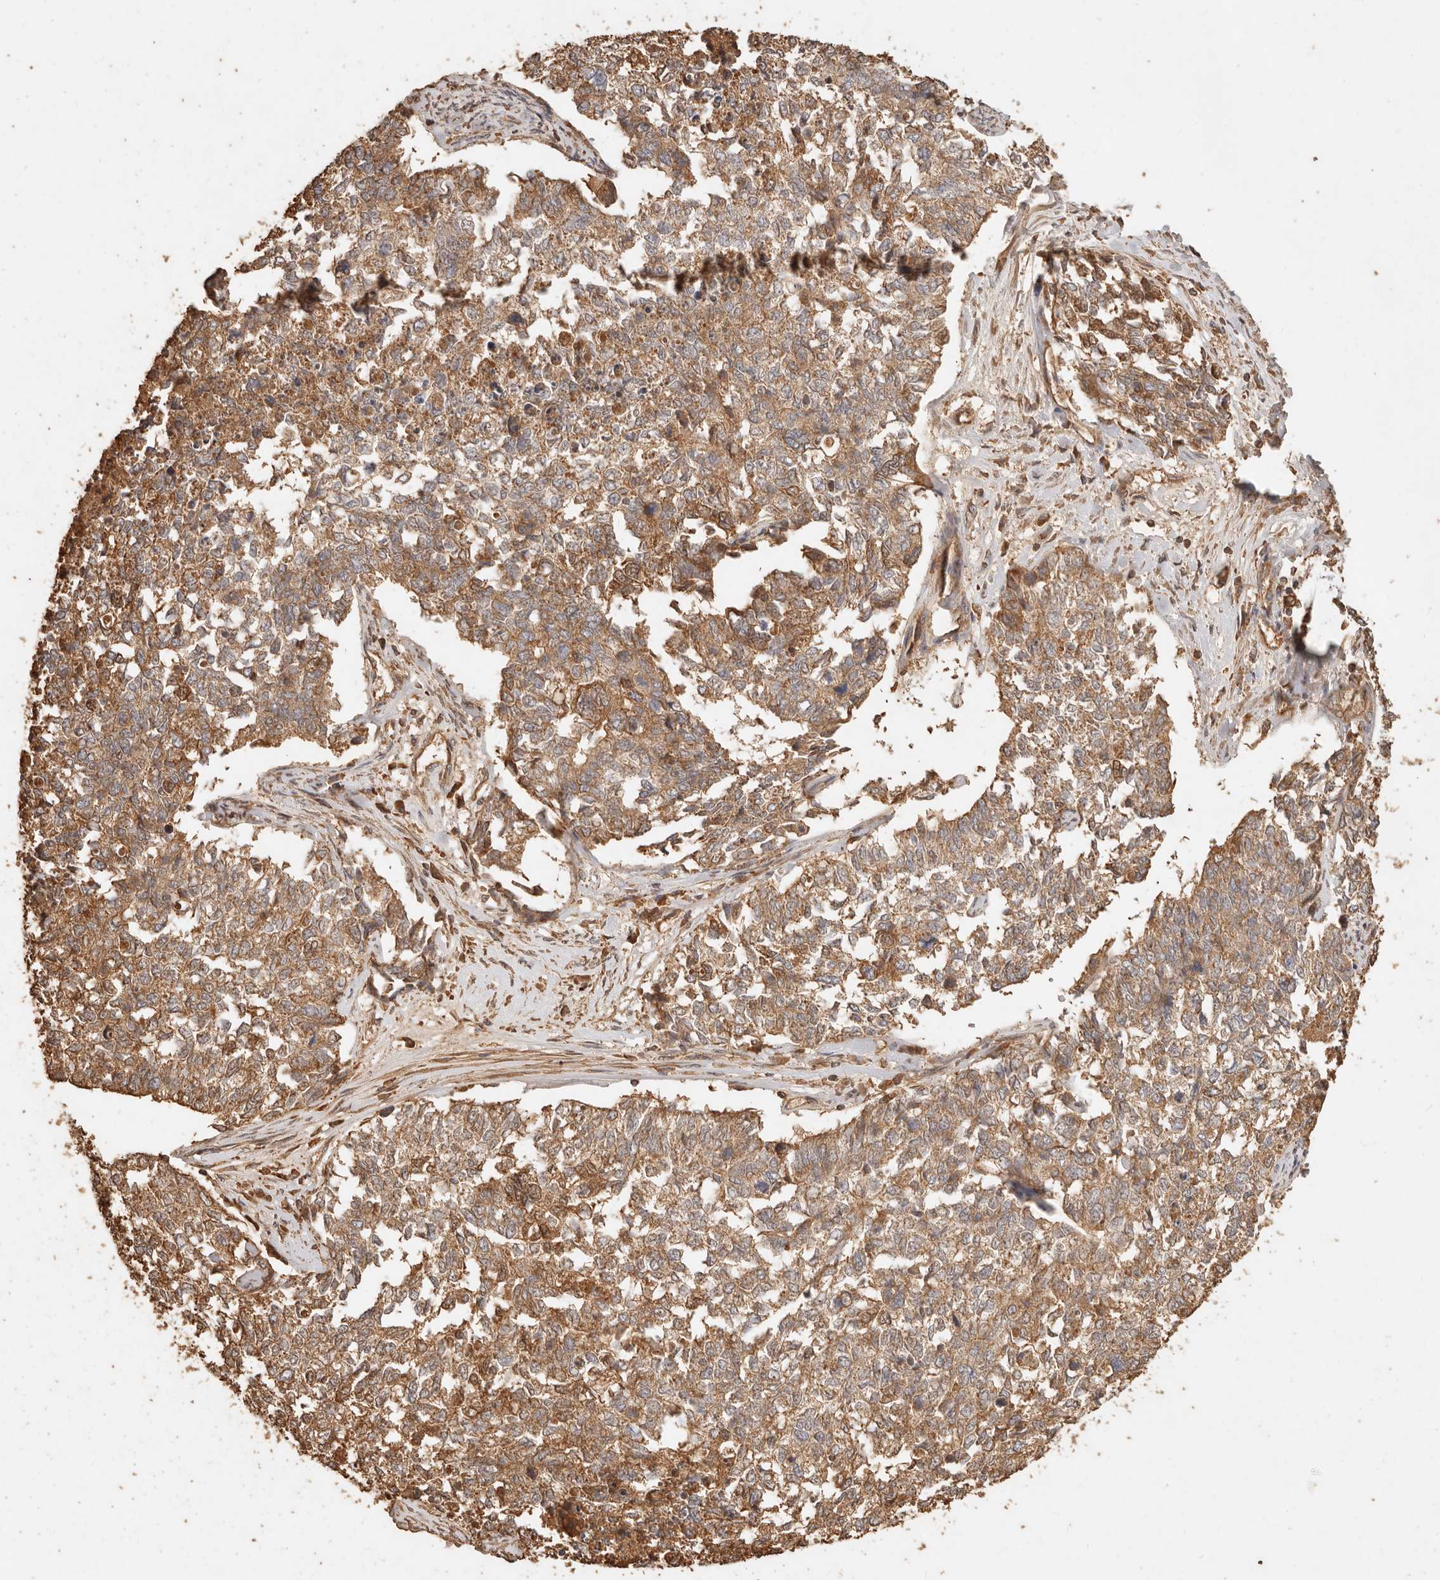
{"staining": {"intensity": "moderate", "quantity": ">75%", "location": "cytoplasmic/membranous"}, "tissue": "cervical cancer", "cell_type": "Tumor cells", "image_type": "cancer", "snomed": [{"axis": "morphology", "description": "Squamous cell carcinoma, NOS"}, {"axis": "topography", "description": "Cervix"}], "caption": "Immunohistochemistry (IHC) staining of squamous cell carcinoma (cervical), which displays medium levels of moderate cytoplasmic/membranous expression in approximately >75% of tumor cells indicating moderate cytoplasmic/membranous protein staining. The staining was performed using DAB (3,3'-diaminobenzidine) (brown) for protein detection and nuclei were counterstained in hematoxylin (blue).", "gene": "FAM180B", "patient": {"sex": "female", "age": 63}}